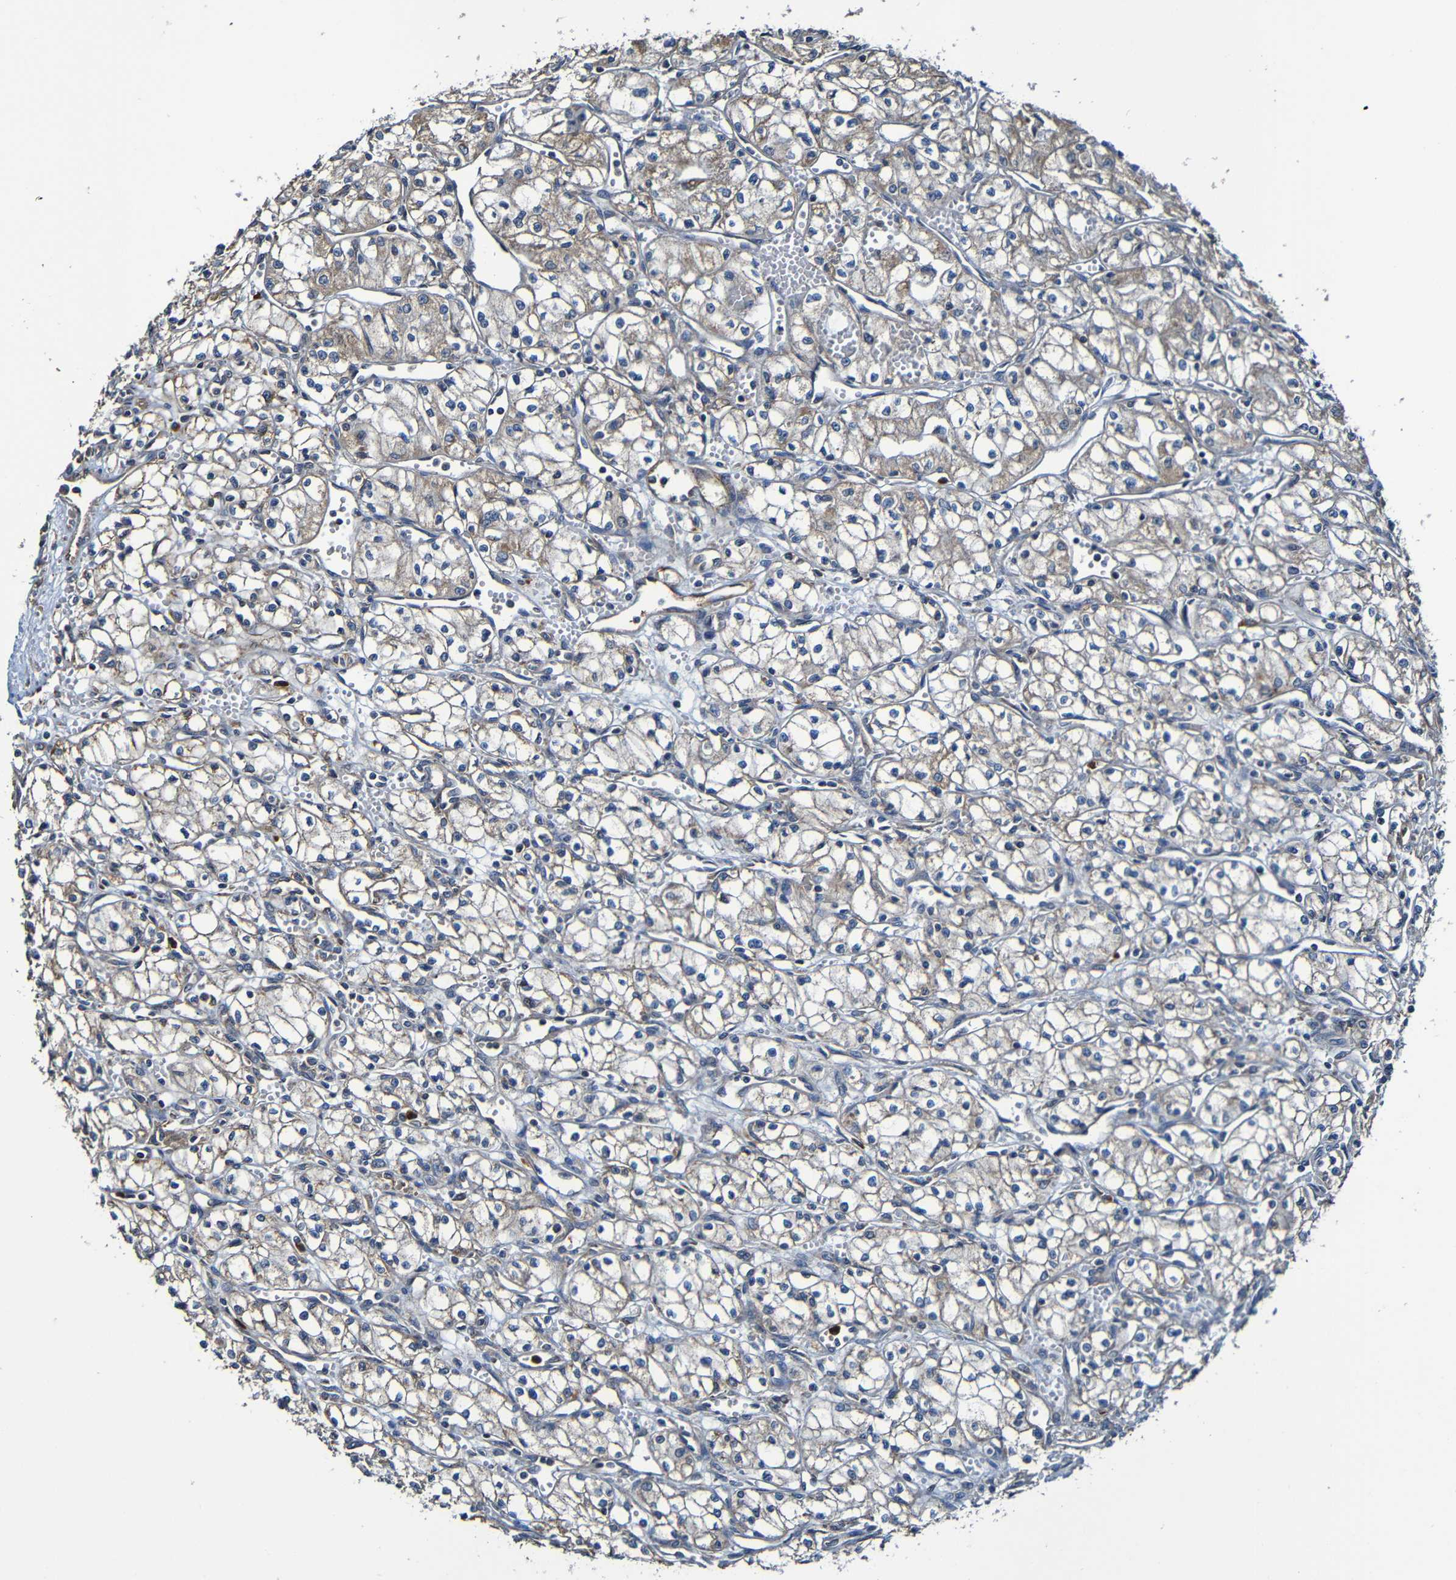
{"staining": {"intensity": "weak", "quantity": "25%-75%", "location": "cytoplasmic/membranous"}, "tissue": "renal cancer", "cell_type": "Tumor cells", "image_type": "cancer", "snomed": [{"axis": "morphology", "description": "Normal tissue, NOS"}, {"axis": "morphology", "description": "Adenocarcinoma, NOS"}, {"axis": "topography", "description": "Kidney"}], "caption": "A photomicrograph of adenocarcinoma (renal) stained for a protein reveals weak cytoplasmic/membranous brown staining in tumor cells. (DAB (3,3'-diaminobenzidine) = brown stain, brightfield microscopy at high magnification).", "gene": "ADAM15", "patient": {"sex": "male", "age": 59}}